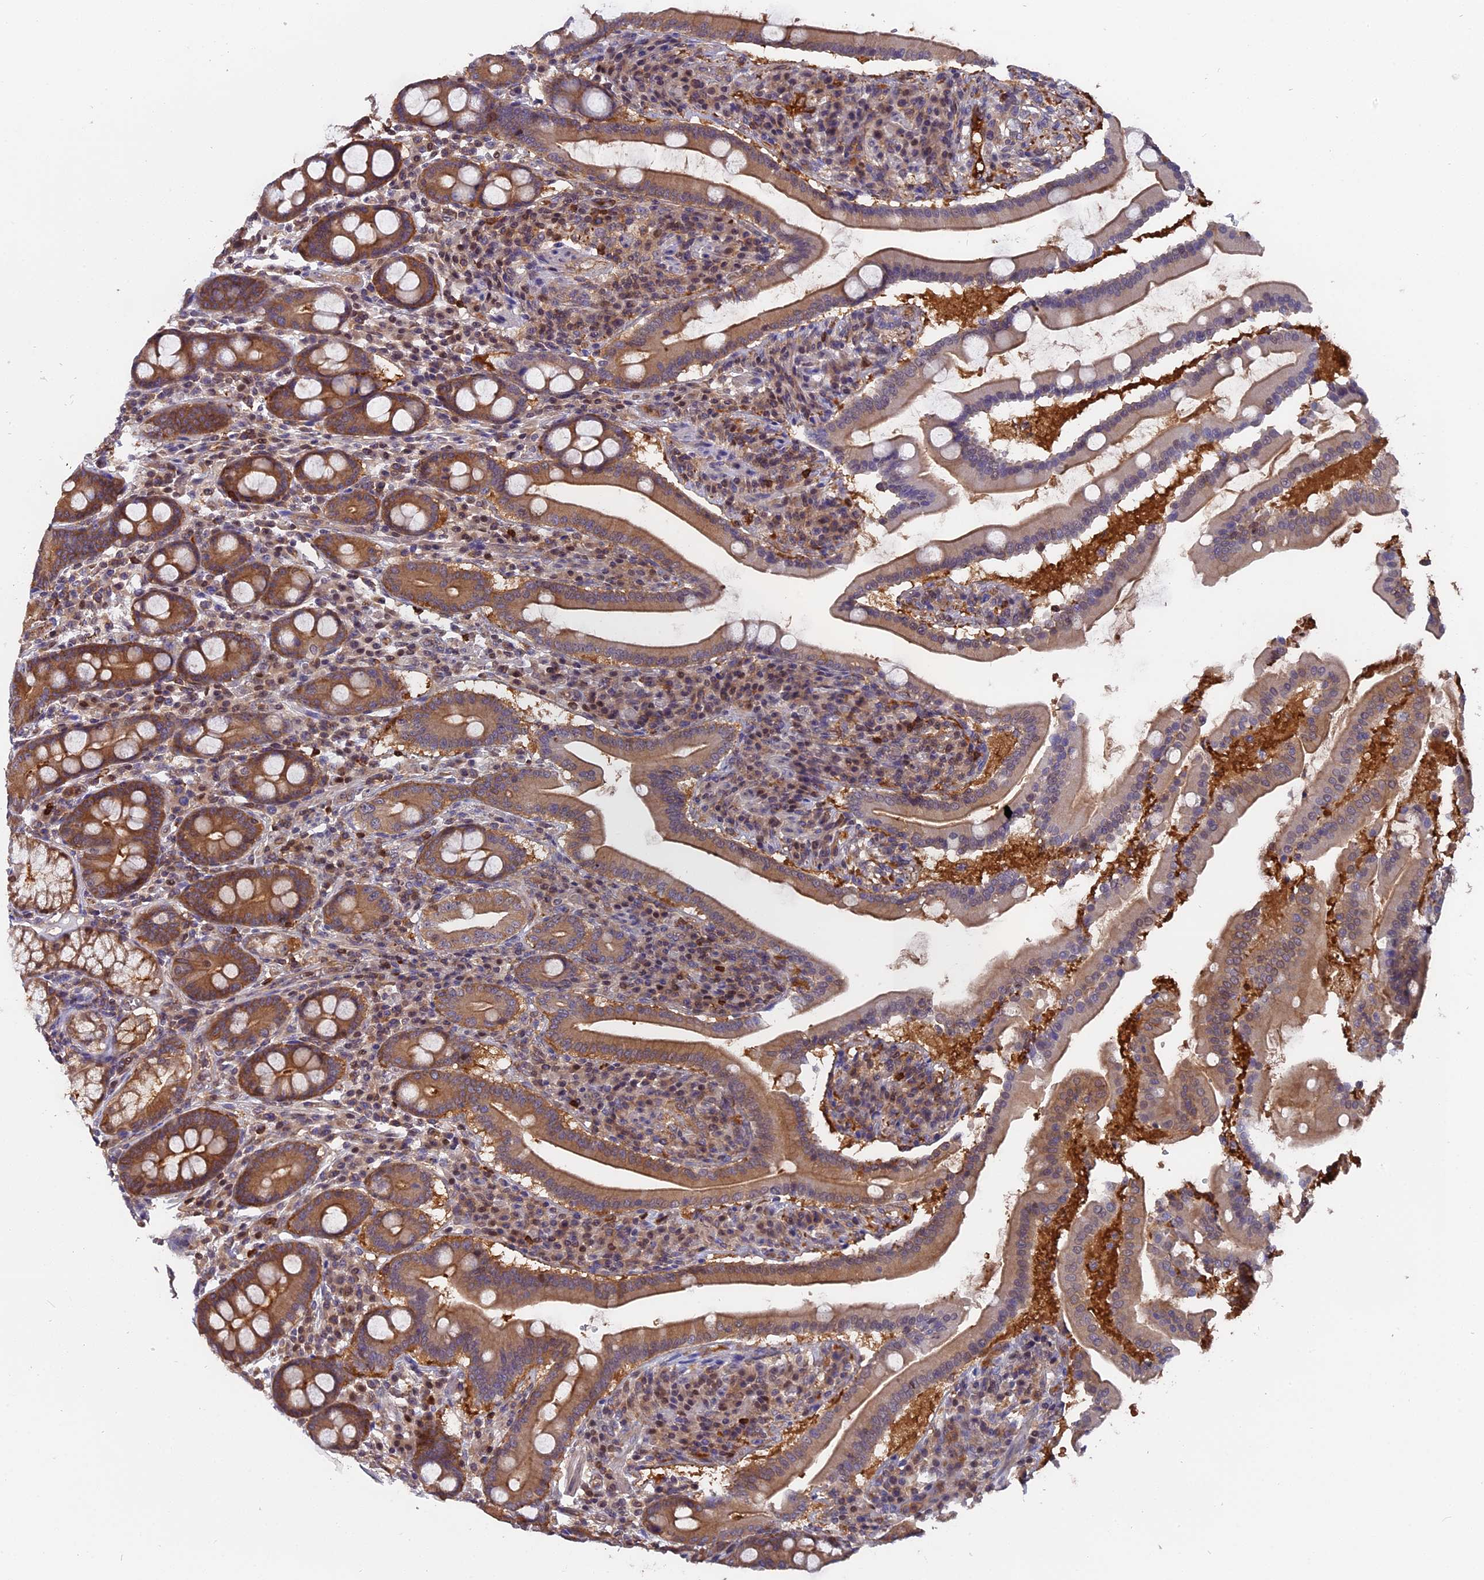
{"staining": {"intensity": "moderate", "quantity": ">75%", "location": "cytoplasmic/membranous"}, "tissue": "duodenum", "cell_type": "Glandular cells", "image_type": "normal", "snomed": [{"axis": "morphology", "description": "Normal tissue, NOS"}, {"axis": "topography", "description": "Duodenum"}], "caption": "DAB (3,3'-diaminobenzidine) immunohistochemical staining of unremarkable human duodenum displays moderate cytoplasmic/membranous protein staining in approximately >75% of glandular cells. The staining is performed using DAB brown chromogen to label protein expression. The nuclei are counter-stained blue using hematoxylin.", "gene": "FAM118B", "patient": {"sex": "male", "age": 50}}